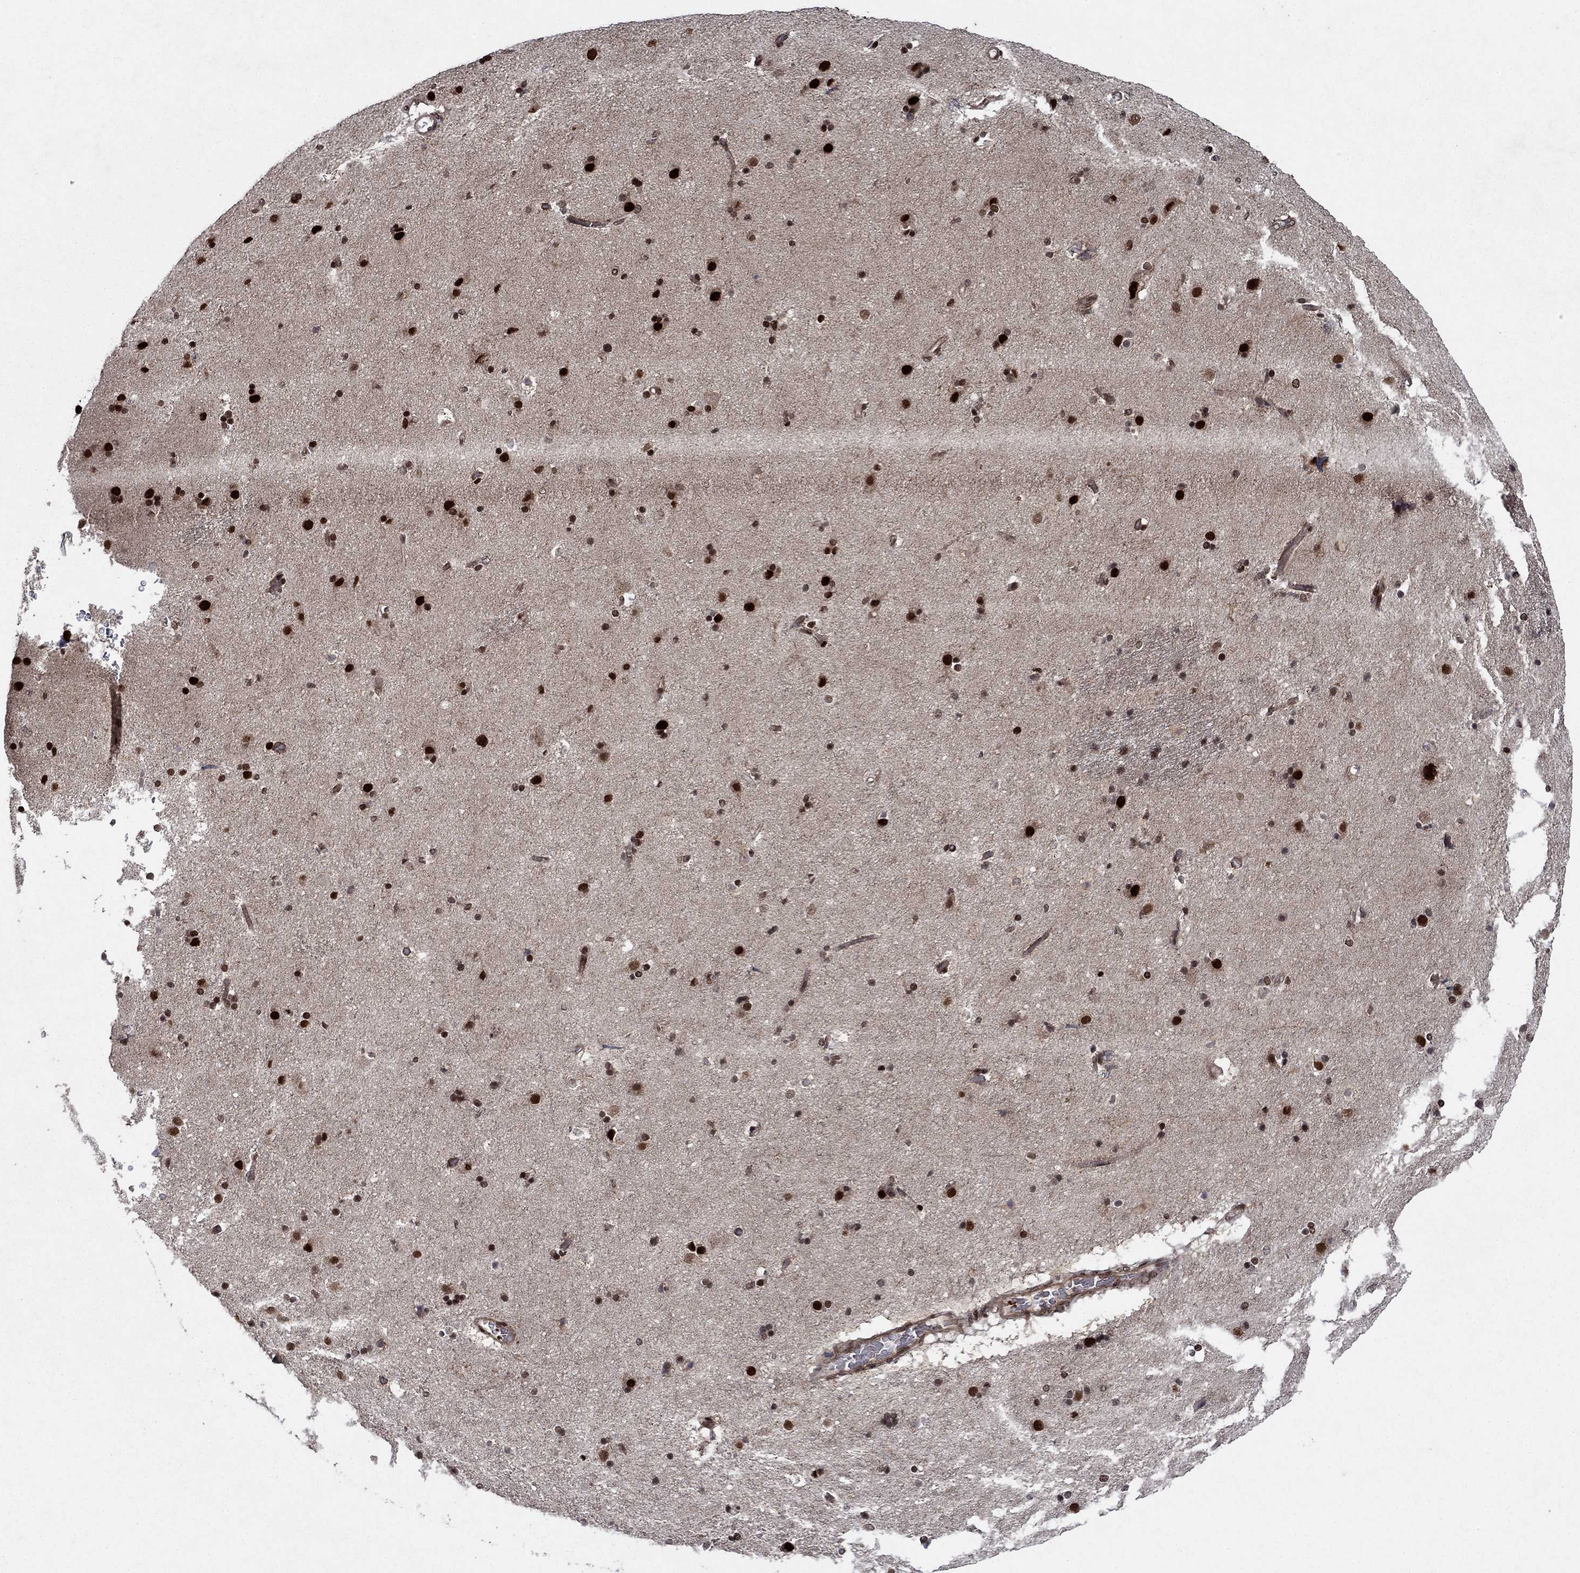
{"staining": {"intensity": "strong", "quantity": "<25%", "location": "nuclear"}, "tissue": "caudate", "cell_type": "Glial cells", "image_type": "normal", "snomed": [{"axis": "morphology", "description": "Normal tissue, NOS"}, {"axis": "topography", "description": "Lateral ventricle wall"}], "caption": "A brown stain highlights strong nuclear expression of a protein in glial cells of benign human caudate.", "gene": "PRICKLE4", "patient": {"sex": "female", "age": 71}}